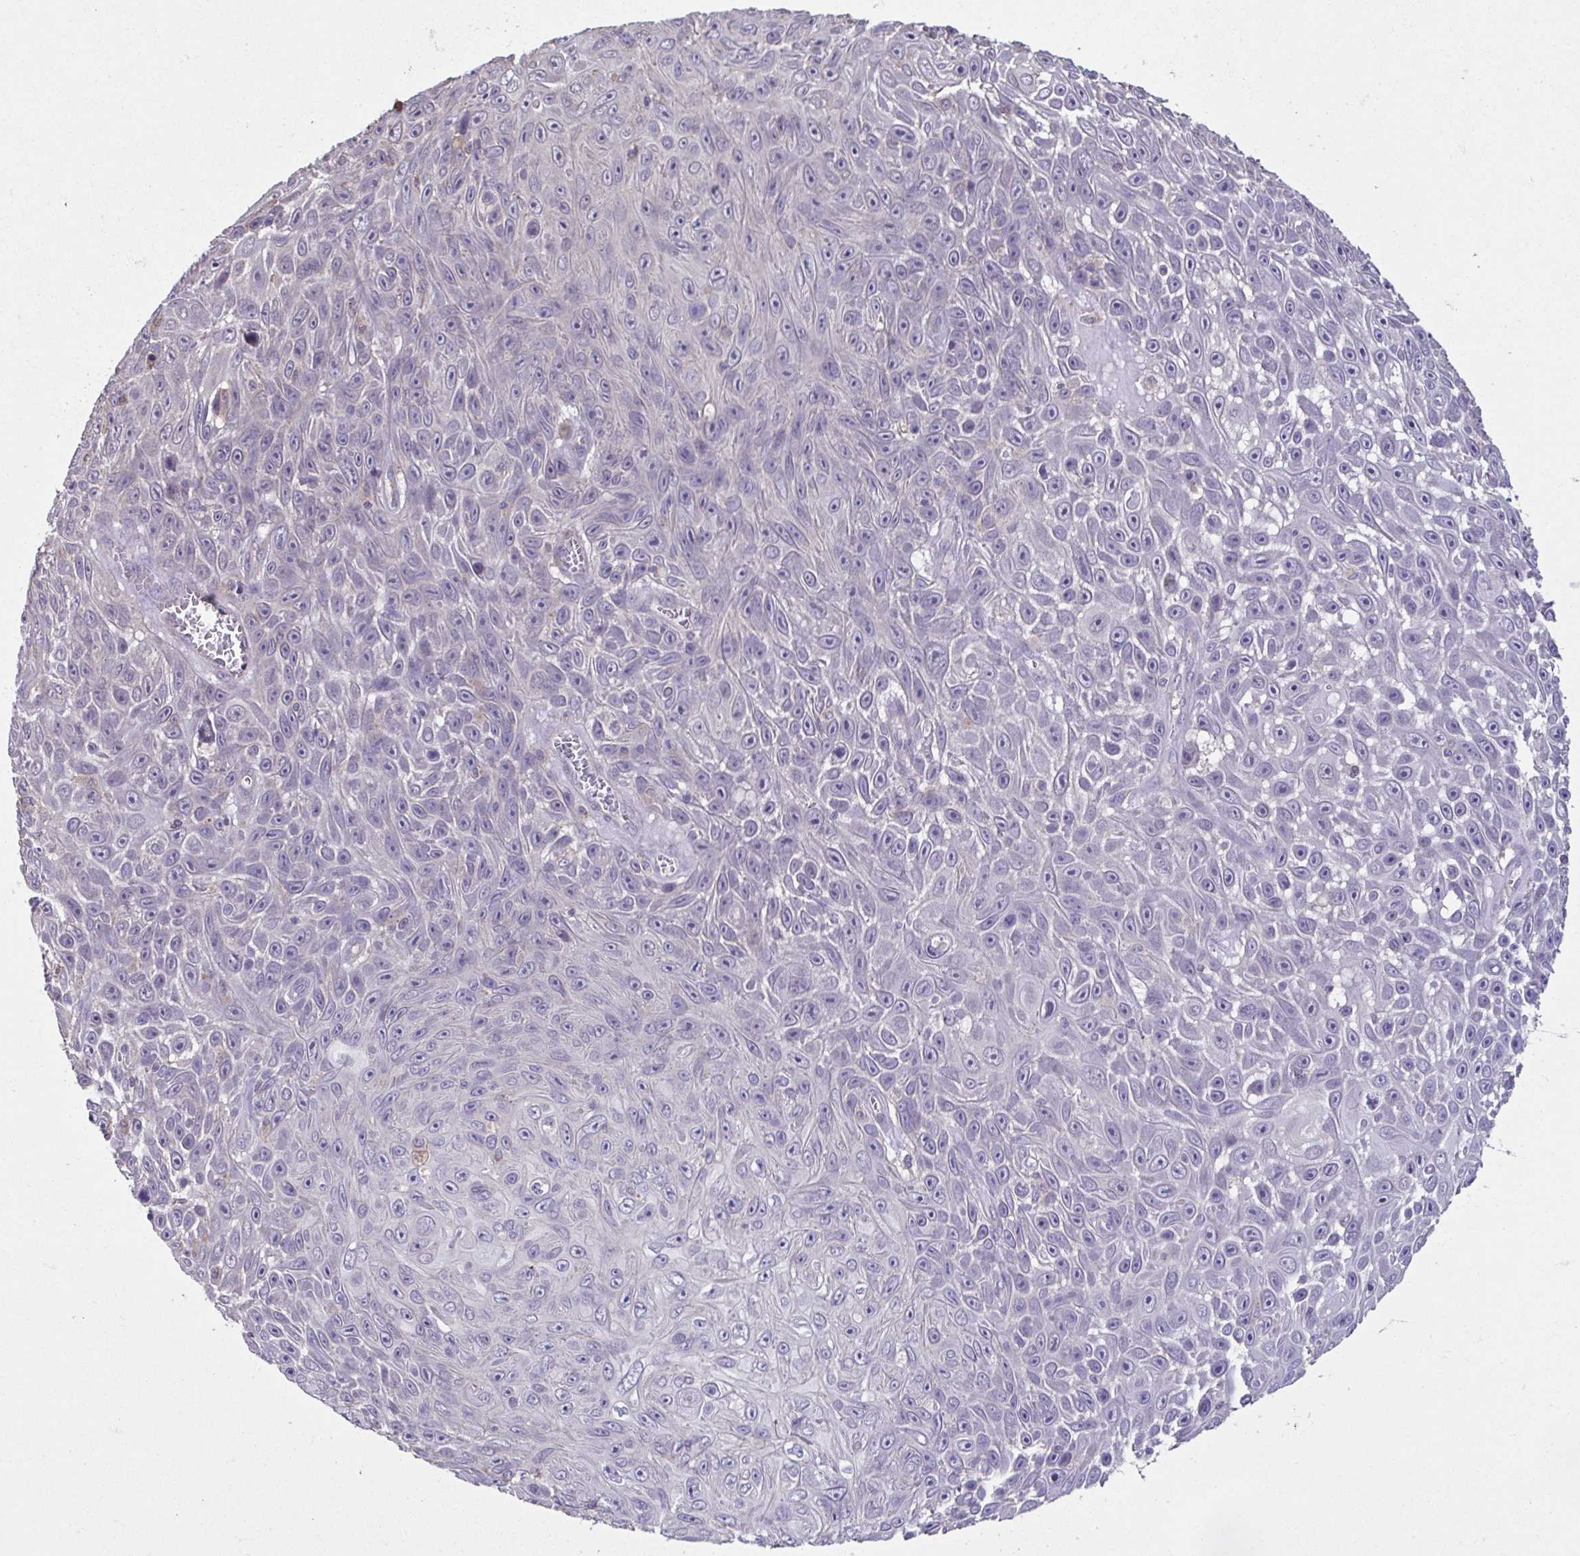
{"staining": {"intensity": "negative", "quantity": "none", "location": "none"}, "tissue": "skin cancer", "cell_type": "Tumor cells", "image_type": "cancer", "snomed": [{"axis": "morphology", "description": "Squamous cell carcinoma, NOS"}, {"axis": "topography", "description": "Skin"}], "caption": "Immunohistochemistry (IHC) of skin squamous cell carcinoma exhibits no staining in tumor cells.", "gene": "ACTRT2", "patient": {"sex": "male", "age": 82}}